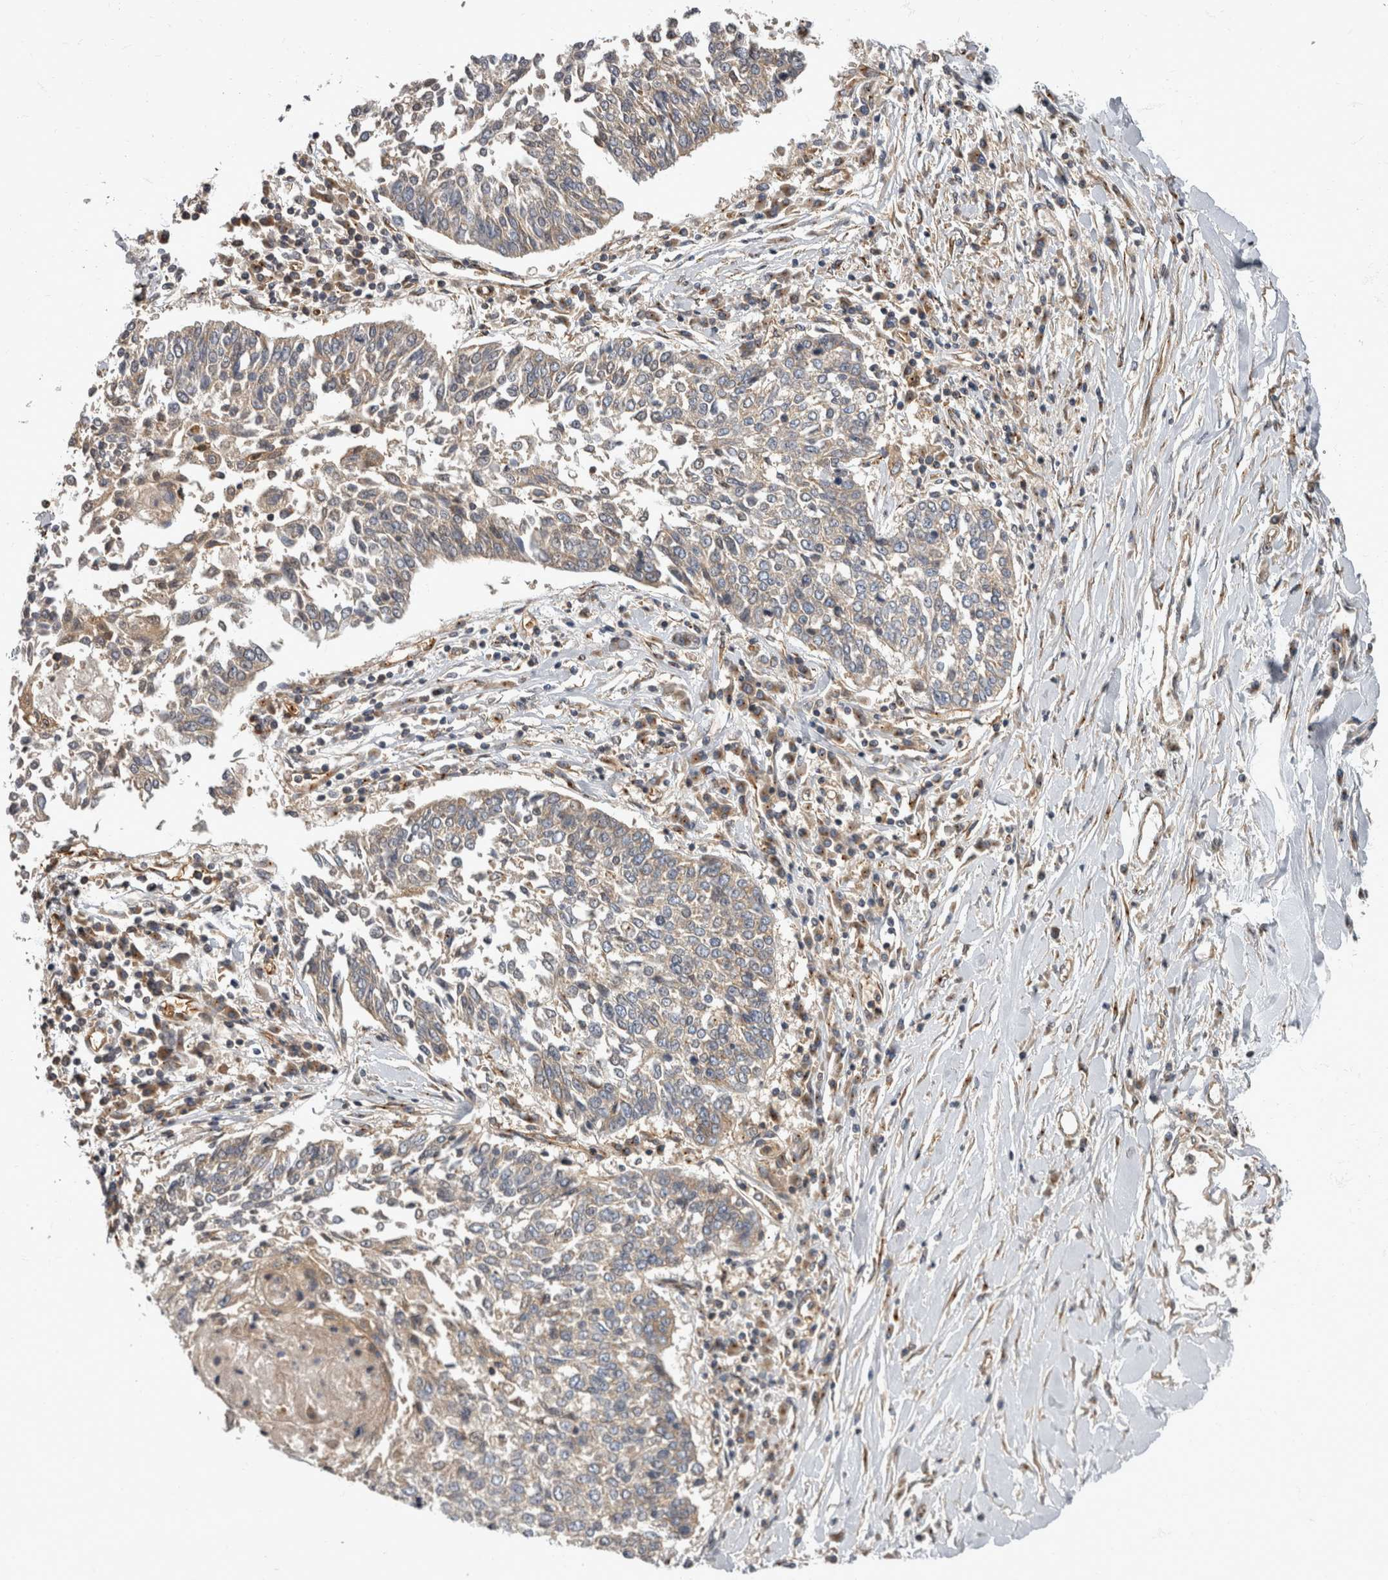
{"staining": {"intensity": "weak", "quantity": "<25%", "location": "cytoplasmic/membranous"}, "tissue": "lung cancer", "cell_type": "Tumor cells", "image_type": "cancer", "snomed": [{"axis": "morphology", "description": "Normal tissue, NOS"}, {"axis": "morphology", "description": "Squamous cell carcinoma, NOS"}, {"axis": "topography", "description": "Cartilage tissue"}, {"axis": "topography", "description": "Bronchus"}, {"axis": "topography", "description": "Lung"}, {"axis": "topography", "description": "Peripheral nerve tissue"}], "caption": "Tumor cells are negative for brown protein staining in lung cancer. The staining was performed using DAB (3,3'-diaminobenzidine) to visualize the protein expression in brown, while the nuclei were stained in blue with hematoxylin (Magnification: 20x).", "gene": "HOOK3", "patient": {"sex": "female", "age": 49}}